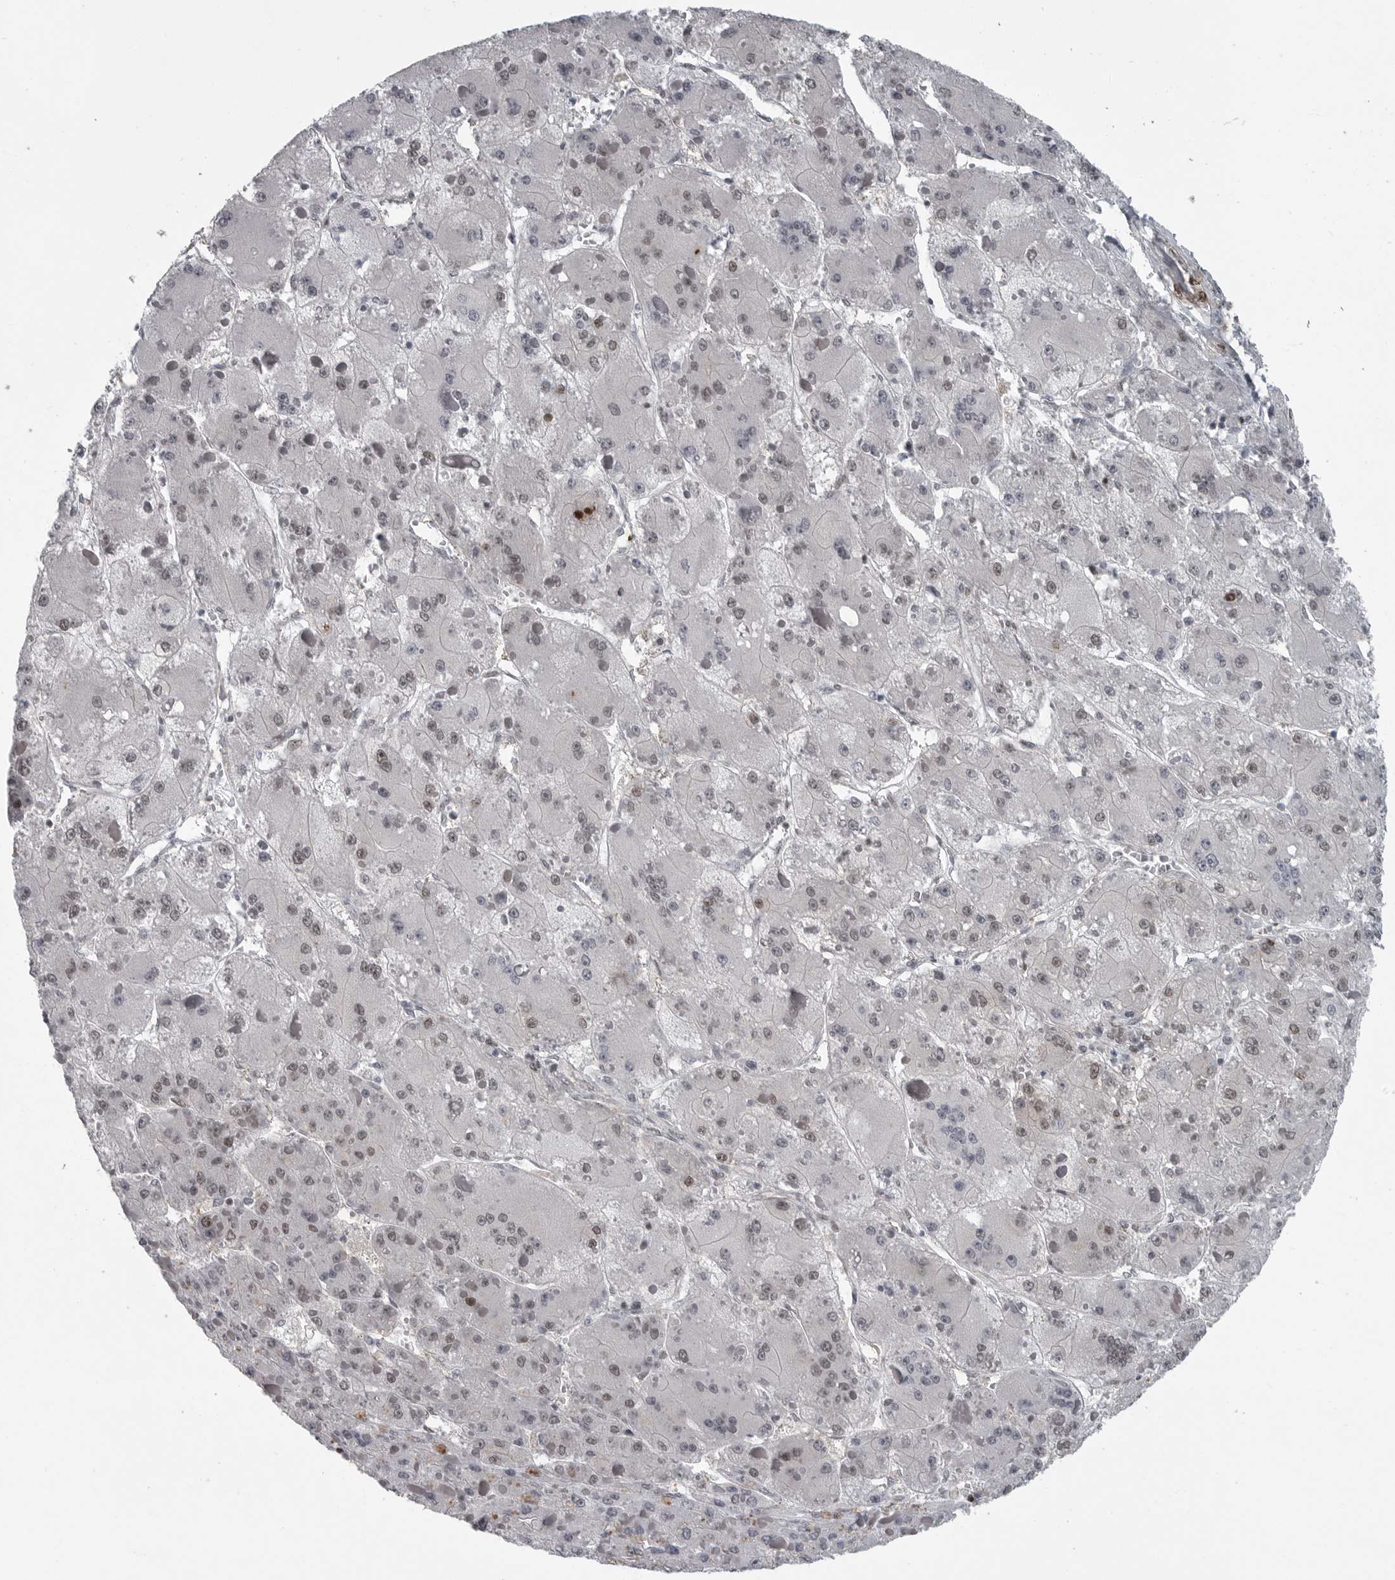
{"staining": {"intensity": "moderate", "quantity": "25%-75%", "location": "nuclear"}, "tissue": "liver cancer", "cell_type": "Tumor cells", "image_type": "cancer", "snomed": [{"axis": "morphology", "description": "Carcinoma, Hepatocellular, NOS"}, {"axis": "topography", "description": "Liver"}], "caption": "Hepatocellular carcinoma (liver) was stained to show a protein in brown. There is medium levels of moderate nuclear positivity in approximately 25%-75% of tumor cells. (Brightfield microscopy of DAB IHC at high magnification).", "gene": "HMGN3", "patient": {"sex": "female", "age": 73}}